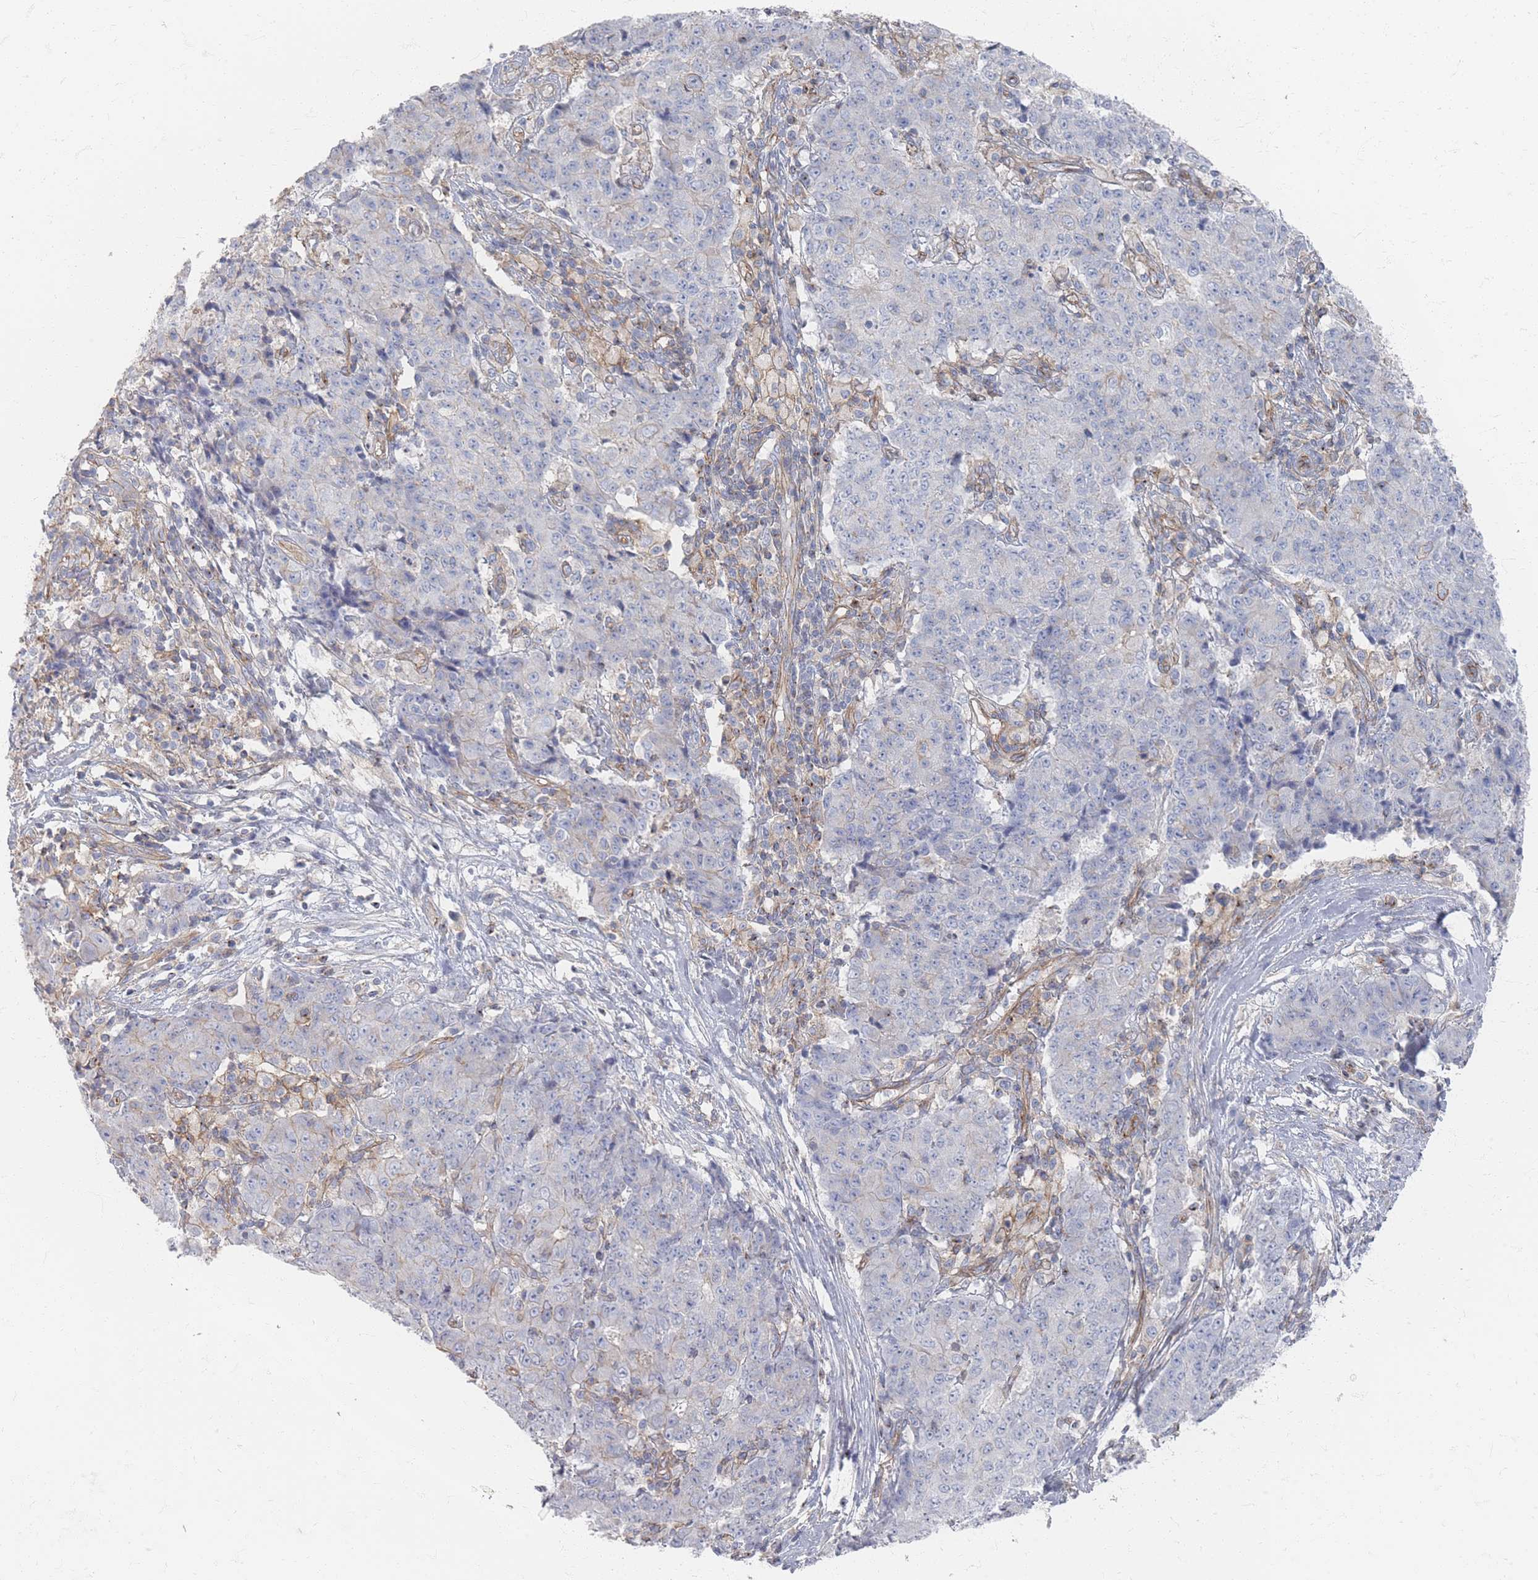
{"staining": {"intensity": "negative", "quantity": "none", "location": "none"}, "tissue": "ovarian cancer", "cell_type": "Tumor cells", "image_type": "cancer", "snomed": [{"axis": "morphology", "description": "Carcinoma, endometroid"}, {"axis": "topography", "description": "Ovary"}], "caption": "Human endometroid carcinoma (ovarian) stained for a protein using IHC exhibits no staining in tumor cells.", "gene": "GNB1", "patient": {"sex": "female", "age": 42}}